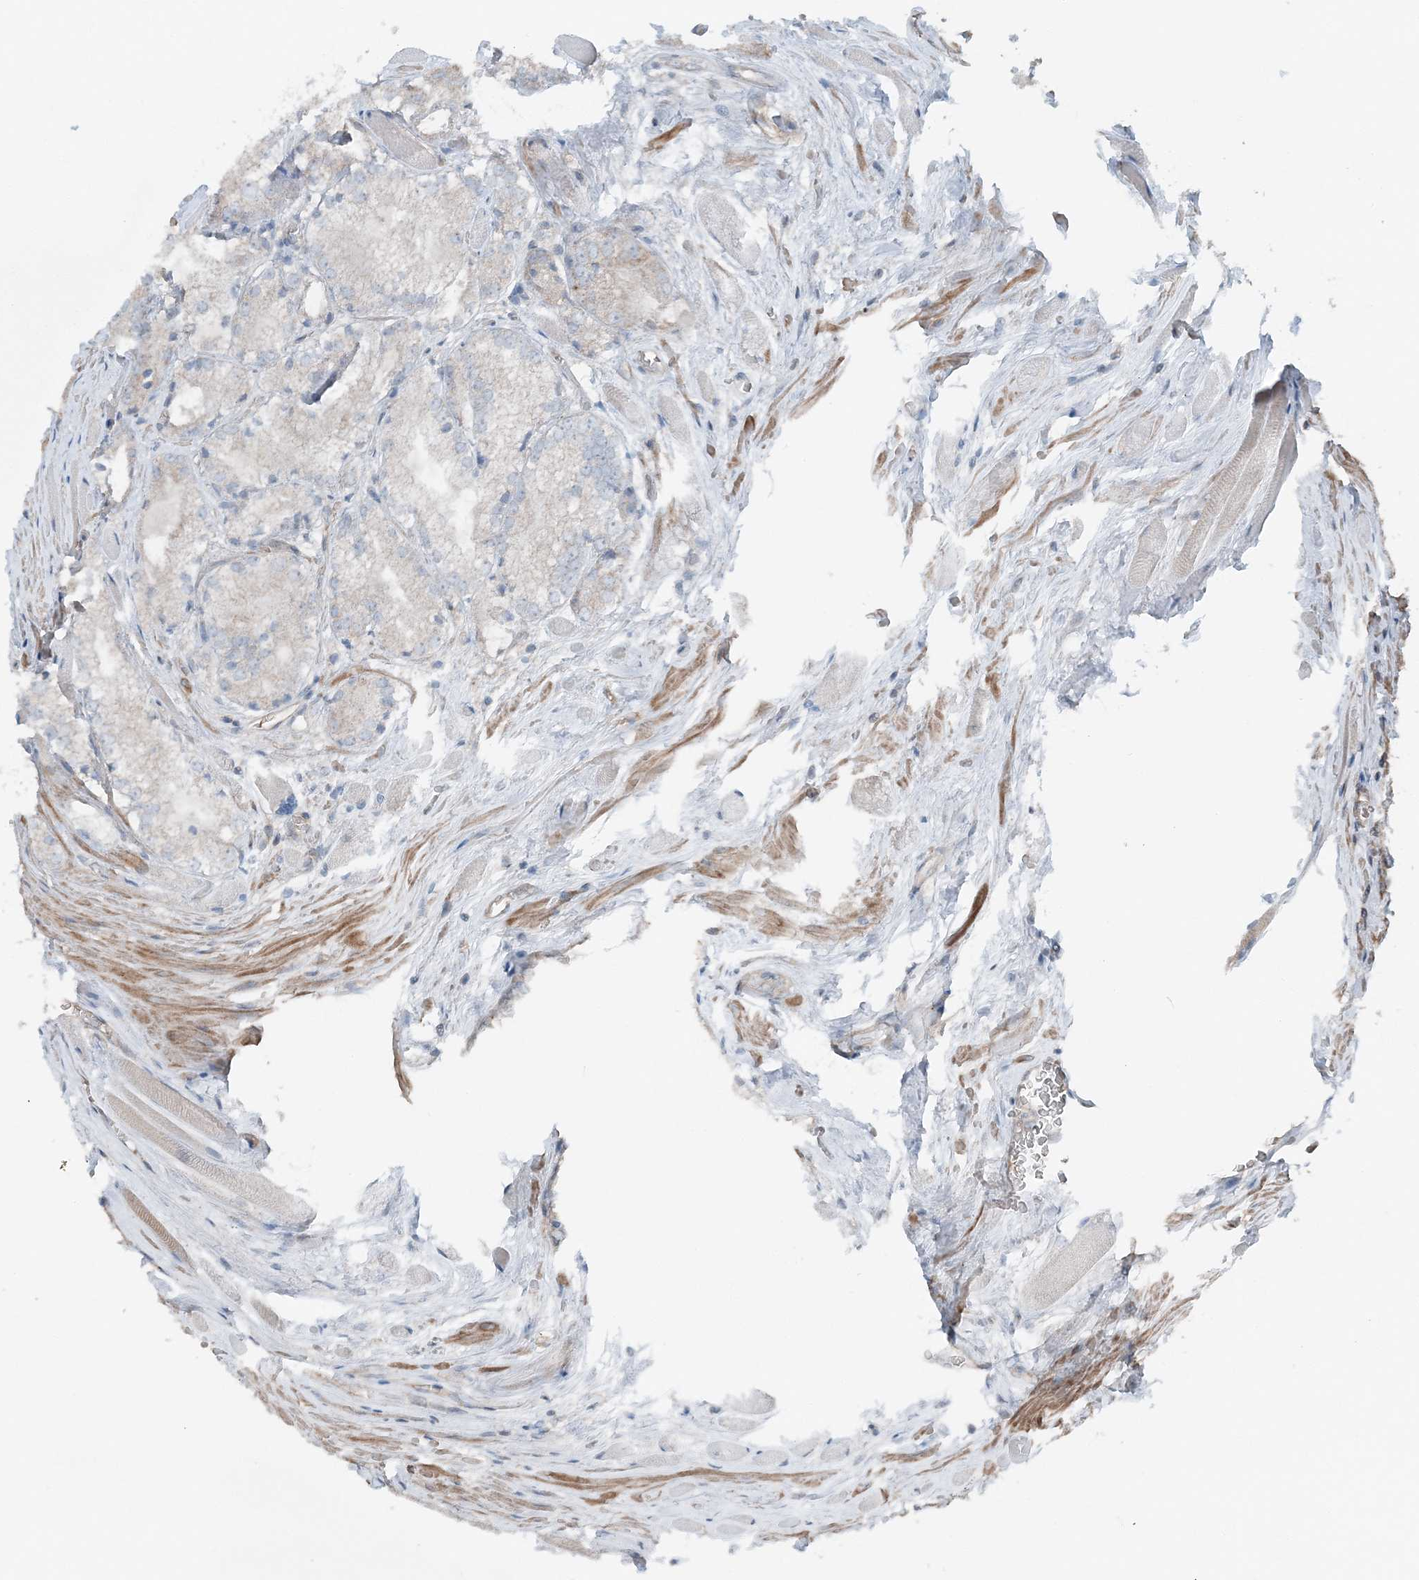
{"staining": {"intensity": "weak", "quantity": "25%-75%", "location": "cytoplasmic/membranous"}, "tissue": "prostate cancer", "cell_type": "Tumor cells", "image_type": "cancer", "snomed": [{"axis": "morphology", "description": "Adenocarcinoma, Low grade"}, {"axis": "topography", "description": "Prostate"}], "caption": "Human adenocarcinoma (low-grade) (prostate) stained with a protein marker exhibits weak staining in tumor cells.", "gene": "KY", "patient": {"sex": "male", "age": 67}}